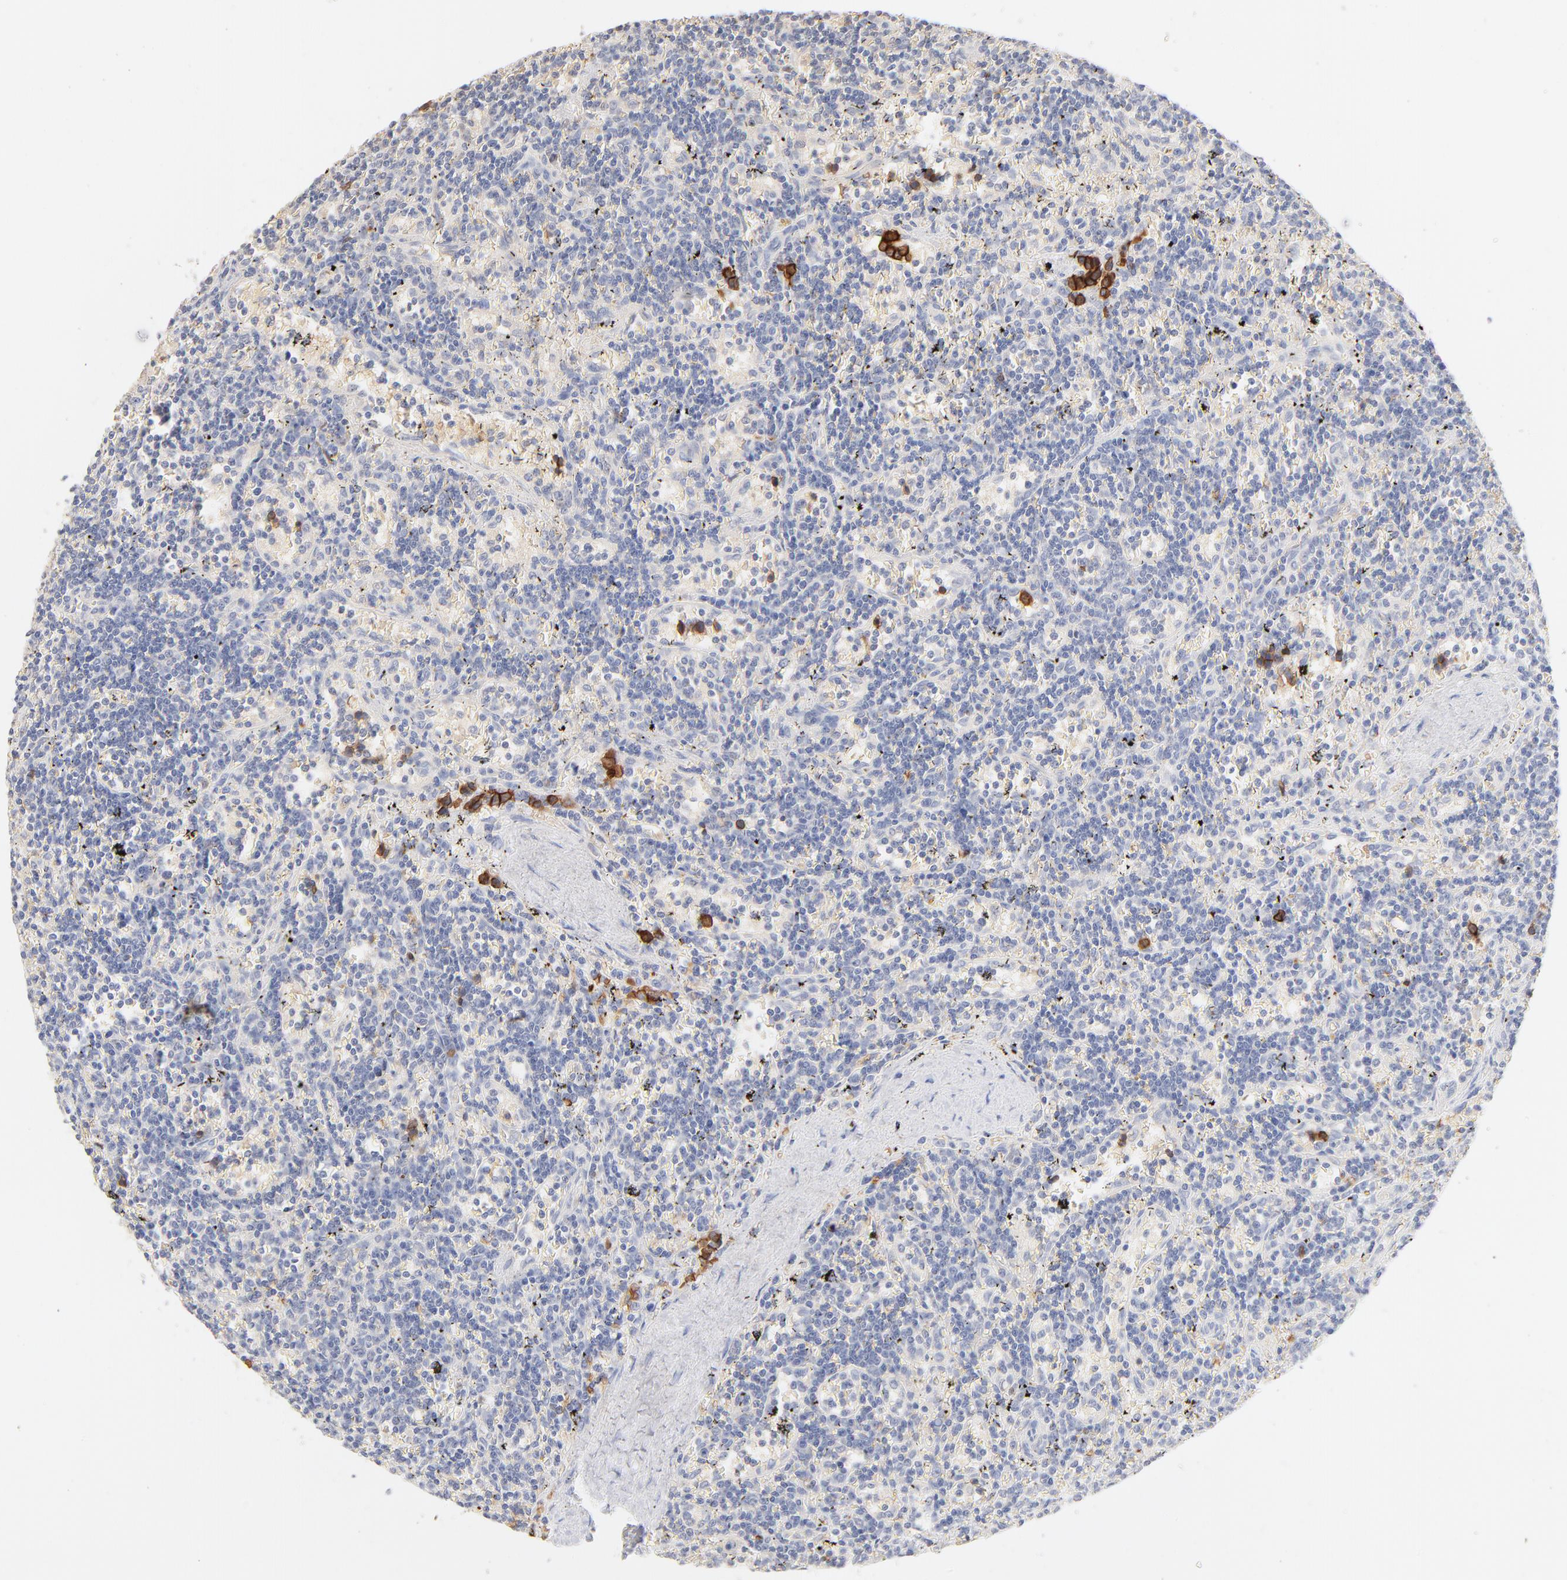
{"staining": {"intensity": "negative", "quantity": "none", "location": "none"}, "tissue": "lymphoma", "cell_type": "Tumor cells", "image_type": "cancer", "snomed": [{"axis": "morphology", "description": "Malignant lymphoma, non-Hodgkin's type, Low grade"}, {"axis": "topography", "description": "Spleen"}], "caption": "Tumor cells are negative for brown protein staining in low-grade malignant lymphoma, non-Hodgkin's type.", "gene": "SPTB", "patient": {"sex": "male", "age": 60}}